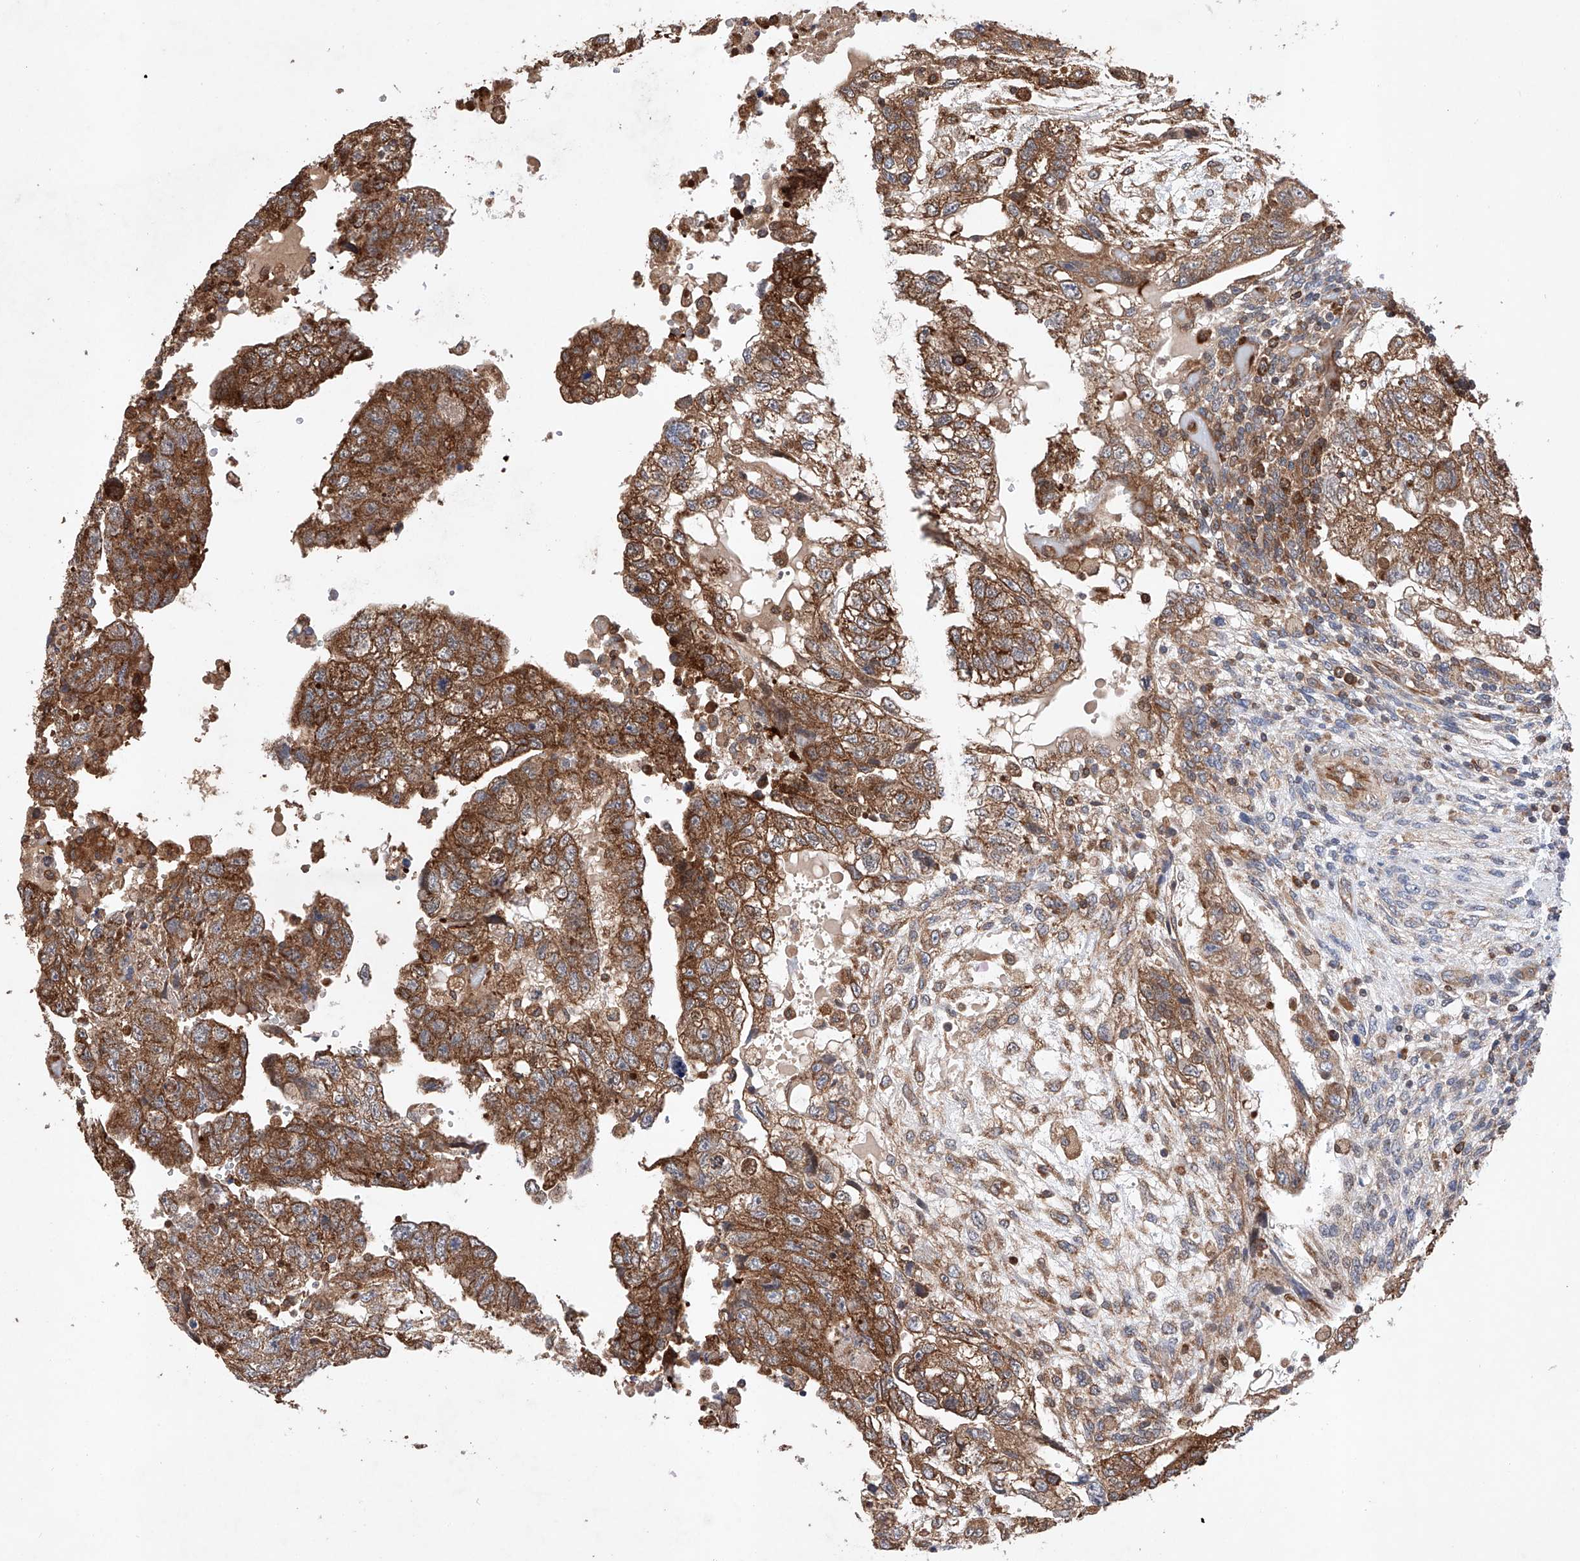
{"staining": {"intensity": "strong", "quantity": ">75%", "location": "cytoplasmic/membranous"}, "tissue": "testis cancer", "cell_type": "Tumor cells", "image_type": "cancer", "snomed": [{"axis": "morphology", "description": "Carcinoma, Embryonal, NOS"}, {"axis": "topography", "description": "Testis"}], "caption": "Tumor cells reveal high levels of strong cytoplasmic/membranous positivity in about >75% of cells in human testis cancer (embryonal carcinoma).", "gene": "TIMM23", "patient": {"sex": "male", "age": 36}}